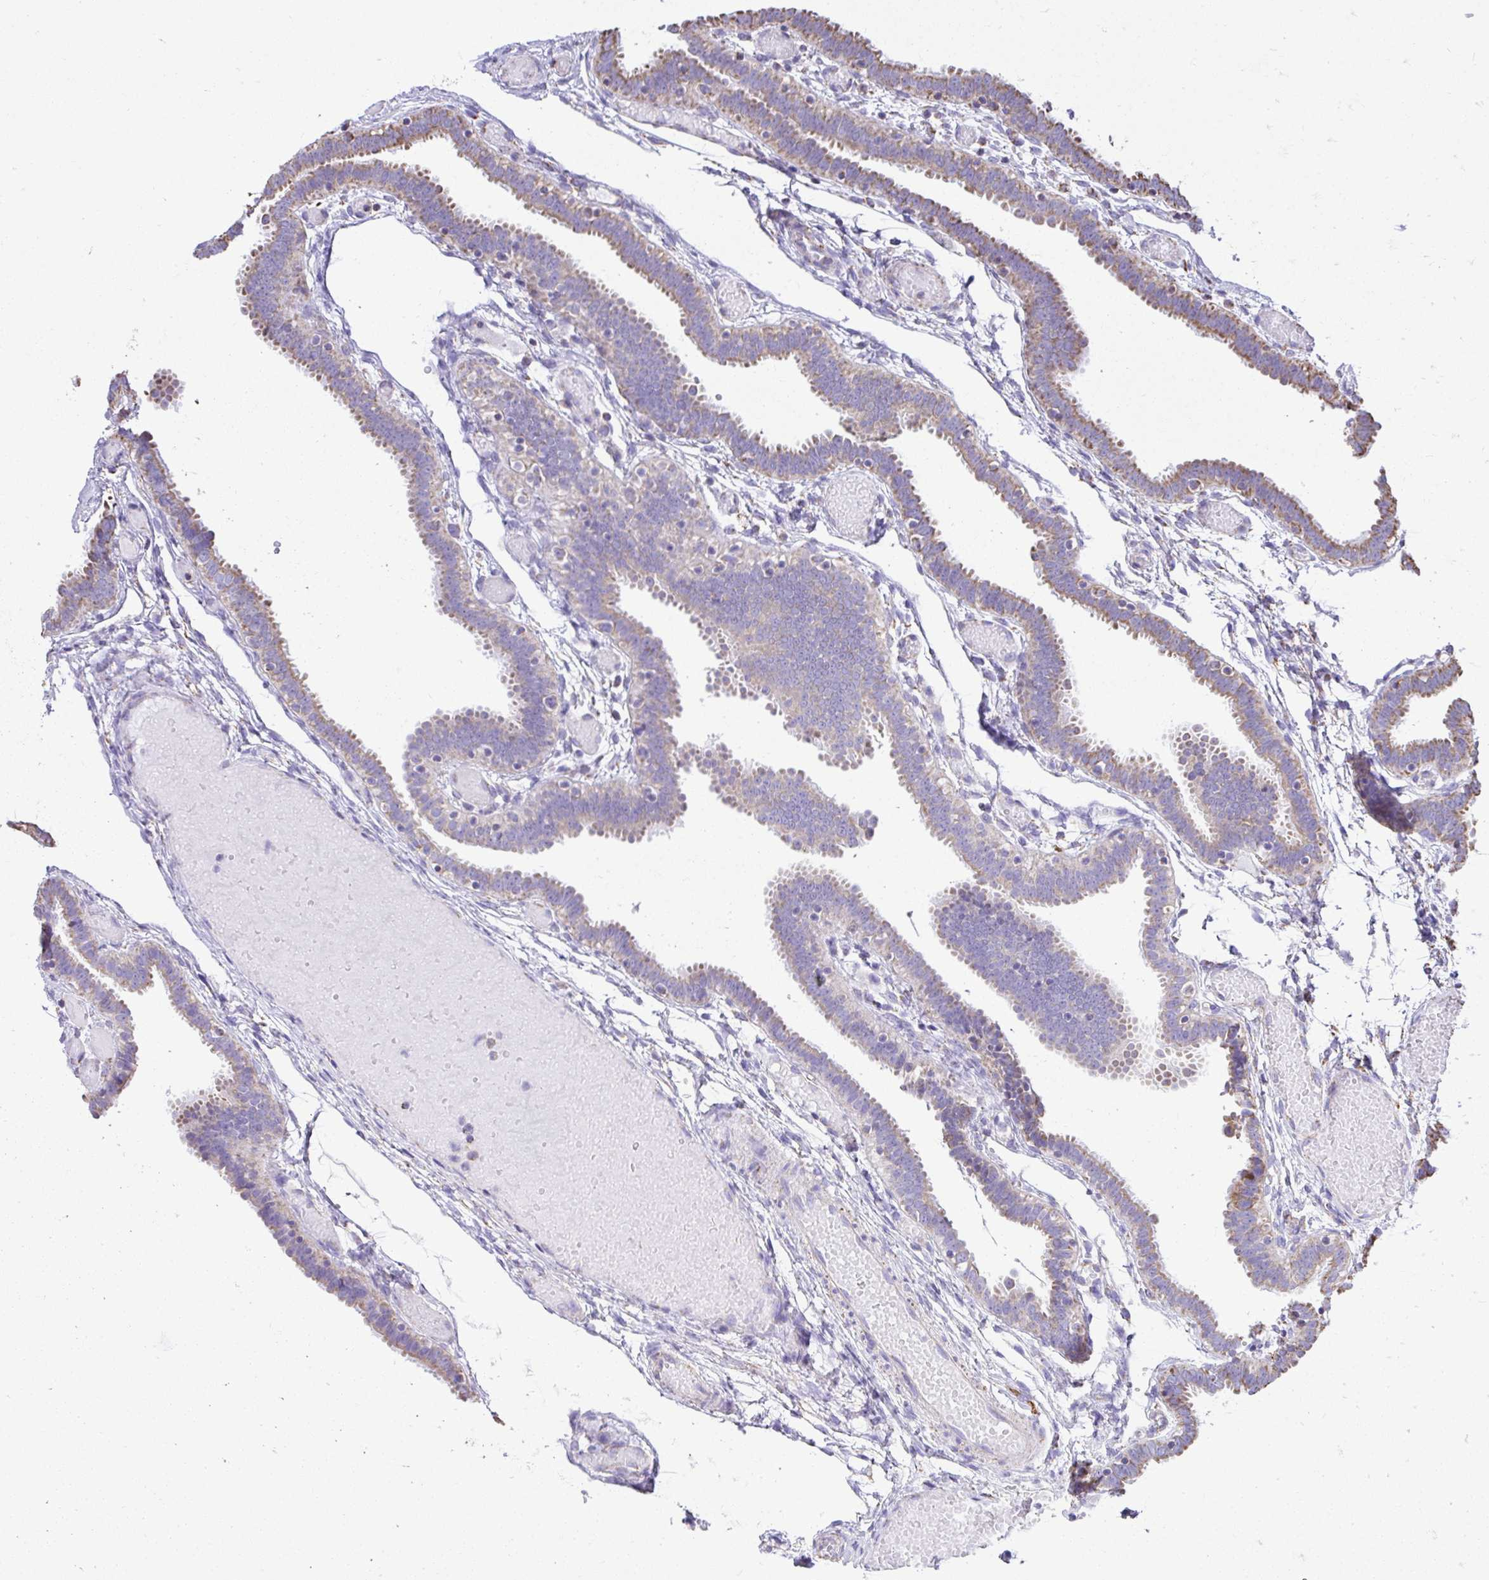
{"staining": {"intensity": "moderate", "quantity": ">75%", "location": "cytoplasmic/membranous"}, "tissue": "fallopian tube", "cell_type": "Glandular cells", "image_type": "normal", "snomed": [{"axis": "morphology", "description": "Normal tissue, NOS"}, {"axis": "topography", "description": "Fallopian tube"}], "caption": "Protein staining displays moderate cytoplasmic/membranous expression in approximately >75% of glandular cells in benign fallopian tube. (DAB = brown stain, brightfield microscopy at high magnification).", "gene": "MPZL2", "patient": {"sex": "female", "age": 37}}